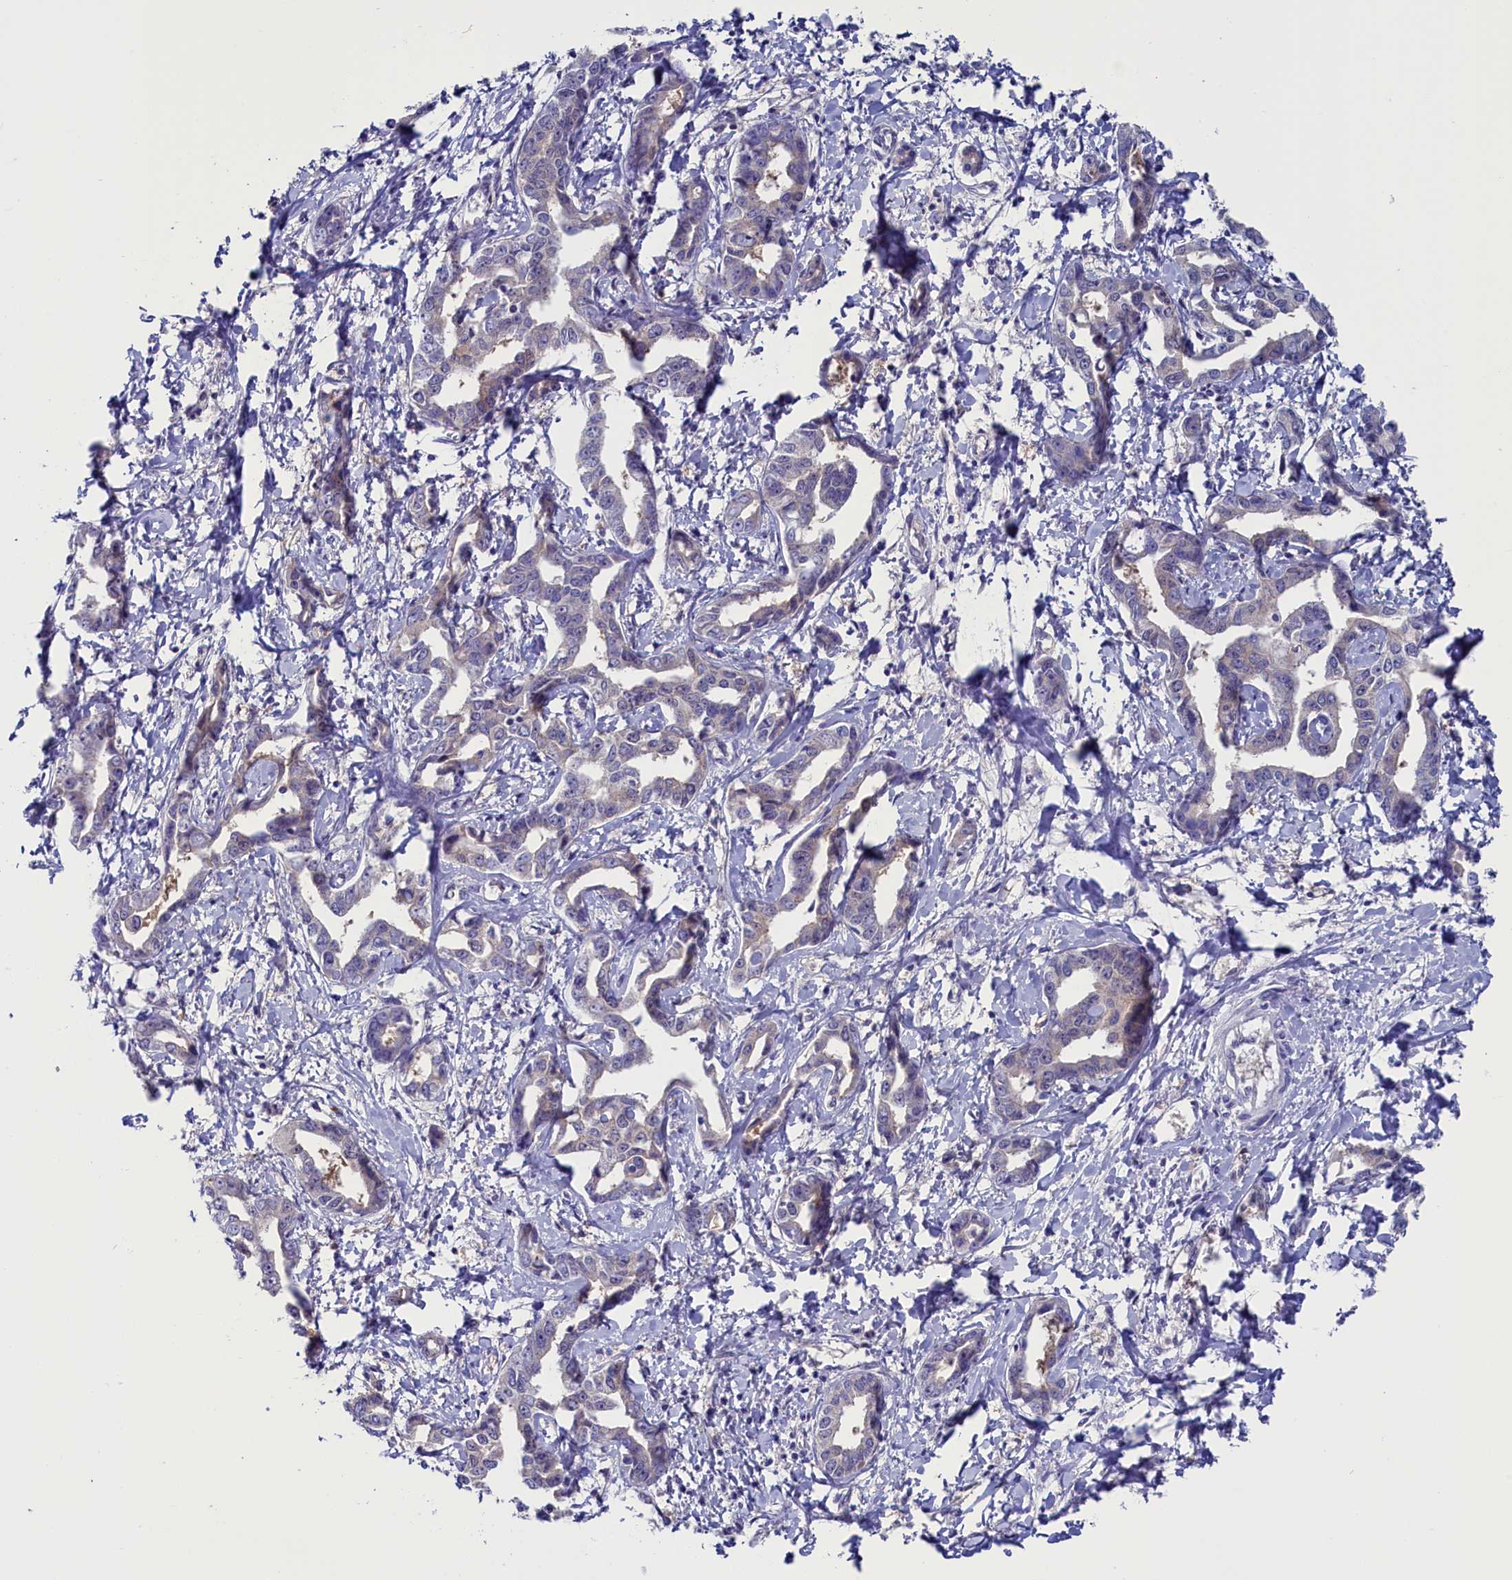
{"staining": {"intensity": "negative", "quantity": "none", "location": "none"}, "tissue": "liver cancer", "cell_type": "Tumor cells", "image_type": "cancer", "snomed": [{"axis": "morphology", "description": "Cholangiocarcinoma"}, {"axis": "topography", "description": "Liver"}], "caption": "Tumor cells show no significant positivity in liver cancer (cholangiocarcinoma).", "gene": "CIAPIN1", "patient": {"sex": "male", "age": 59}}